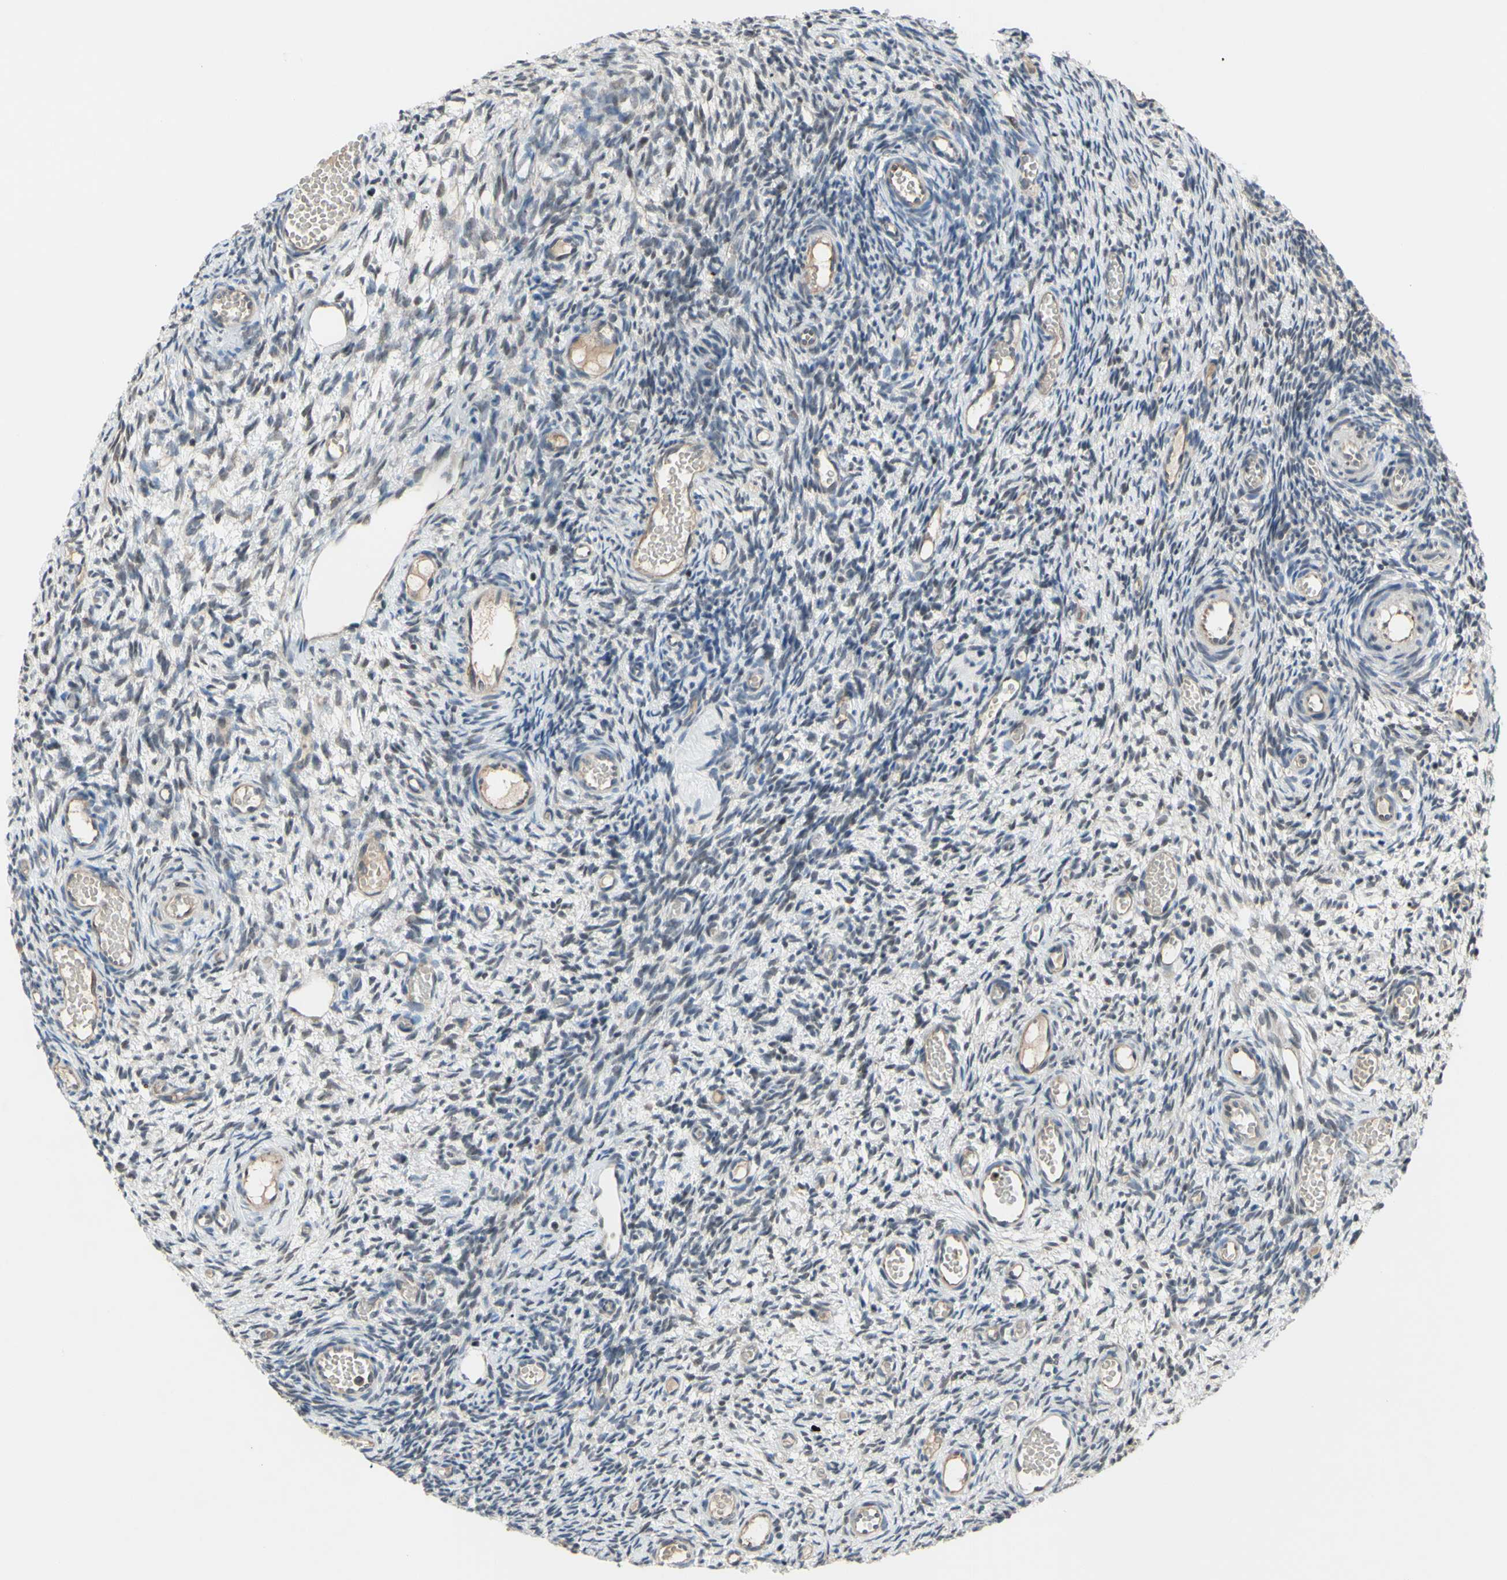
{"staining": {"intensity": "moderate", "quantity": ">75%", "location": "cytoplasmic/membranous"}, "tissue": "ovary", "cell_type": "Follicle cells", "image_type": "normal", "snomed": [{"axis": "morphology", "description": "Normal tissue, NOS"}, {"axis": "topography", "description": "Ovary"}], "caption": "A brown stain labels moderate cytoplasmic/membranous positivity of a protein in follicle cells of unremarkable ovary.", "gene": "SP4", "patient": {"sex": "female", "age": 35}}